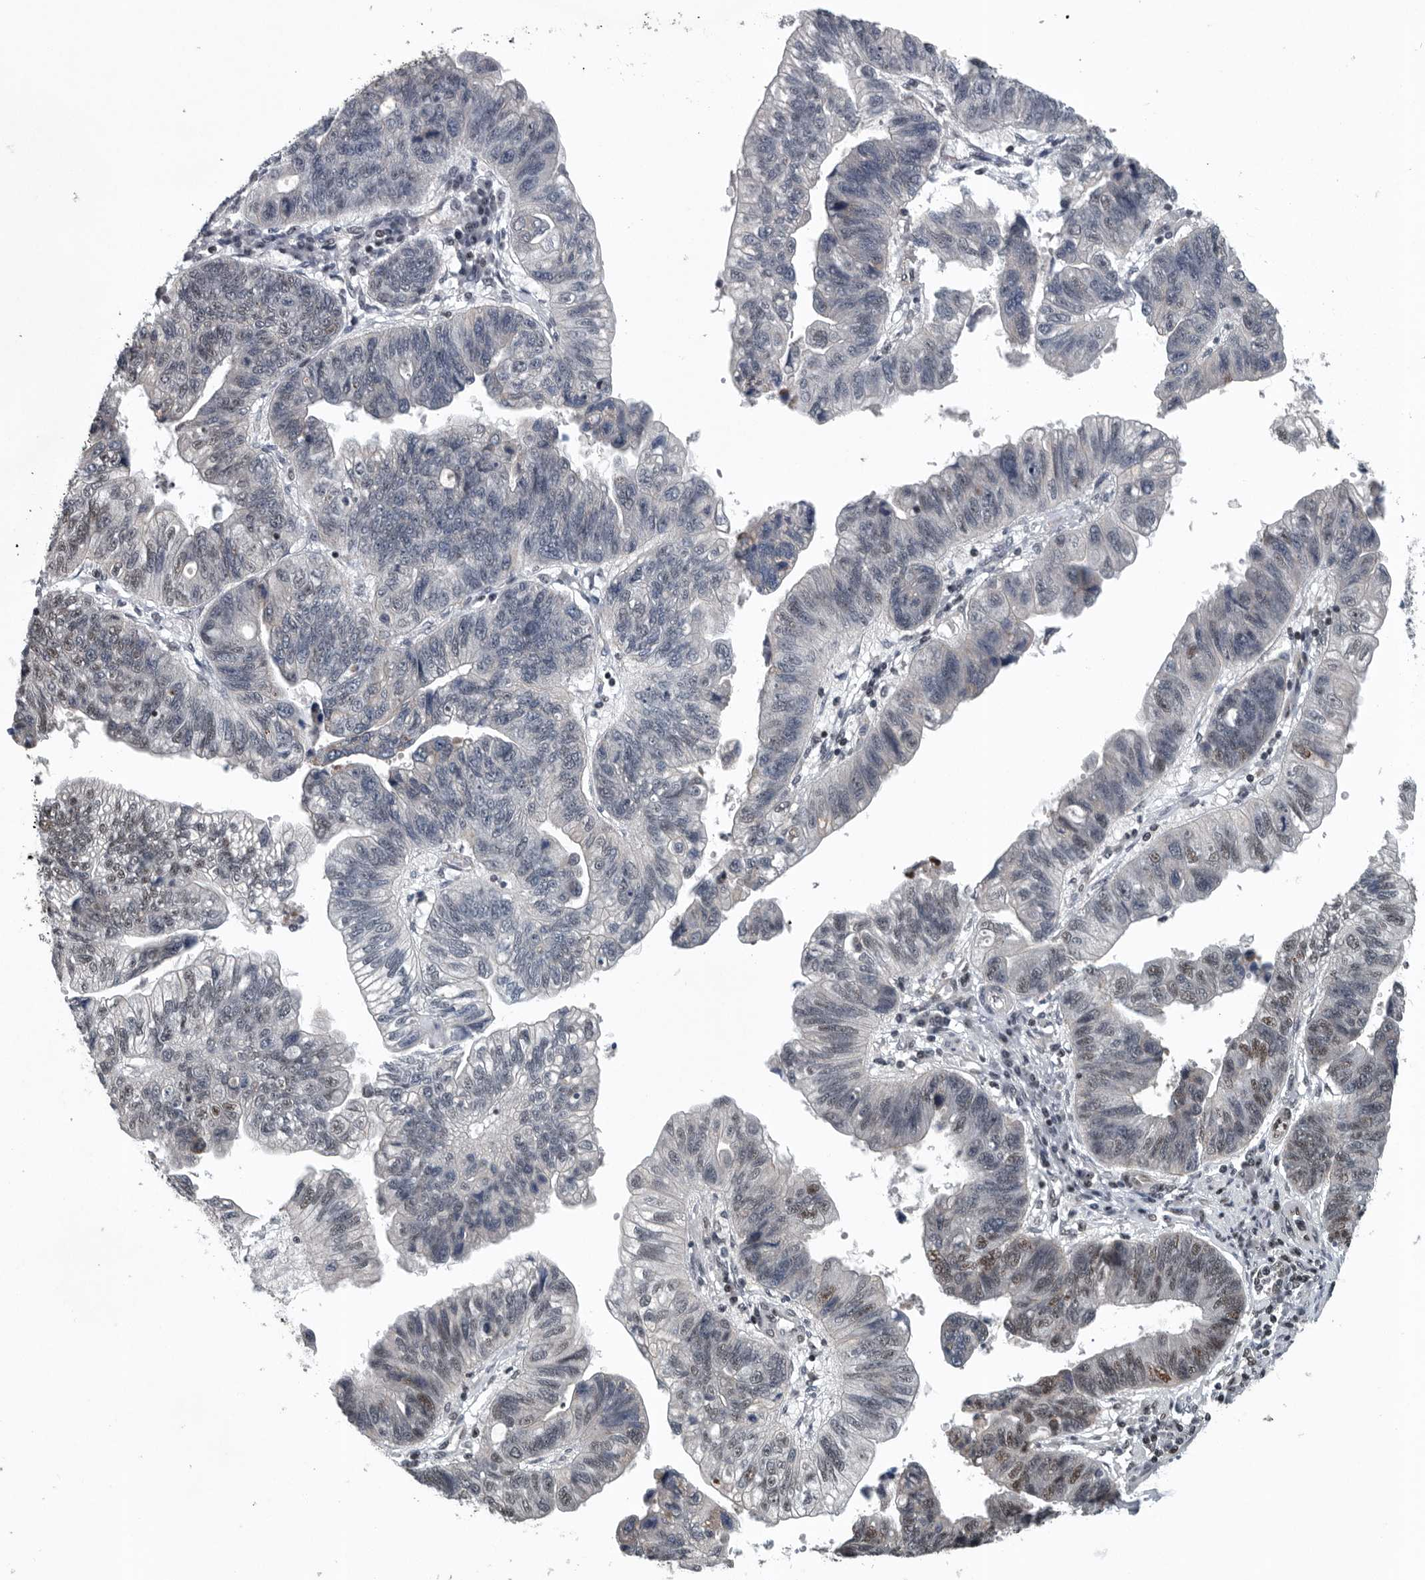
{"staining": {"intensity": "weak", "quantity": "25%-75%", "location": "nuclear"}, "tissue": "stomach cancer", "cell_type": "Tumor cells", "image_type": "cancer", "snomed": [{"axis": "morphology", "description": "Adenocarcinoma, NOS"}, {"axis": "topography", "description": "Stomach"}], "caption": "Immunohistochemistry of human stomach cancer demonstrates low levels of weak nuclear positivity in approximately 25%-75% of tumor cells.", "gene": "SENP7", "patient": {"sex": "male", "age": 59}}